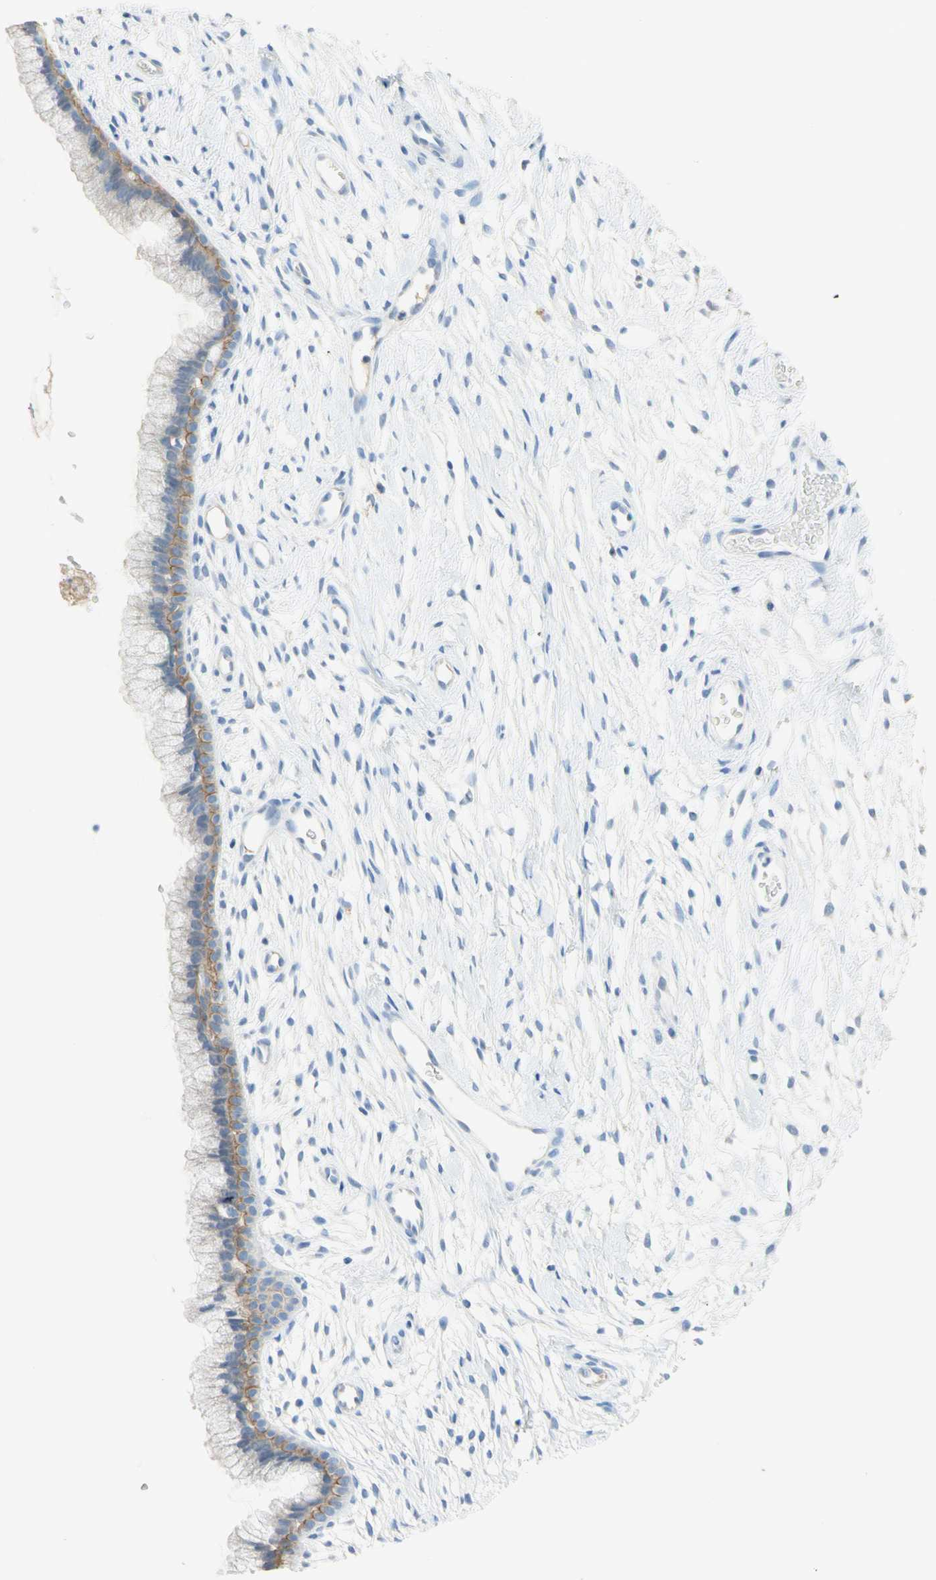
{"staining": {"intensity": "moderate", "quantity": "<25%", "location": "cytoplasmic/membranous"}, "tissue": "cervix", "cell_type": "Glandular cells", "image_type": "normal", "snomed": [{"axis": "morphology", "description": "Normal tissue, NOS"}, {"axis": "topography", "description": "Cervix"}], "caption": "Immunohistochemistry (IHC) of unremarkable cervix exhibits low levels of moderate cytoplasmic/membranous expression in approximately <25% of glandular cells.", "gene": "NECTIN4", "patient": {"sex": "female", "age": 39}}